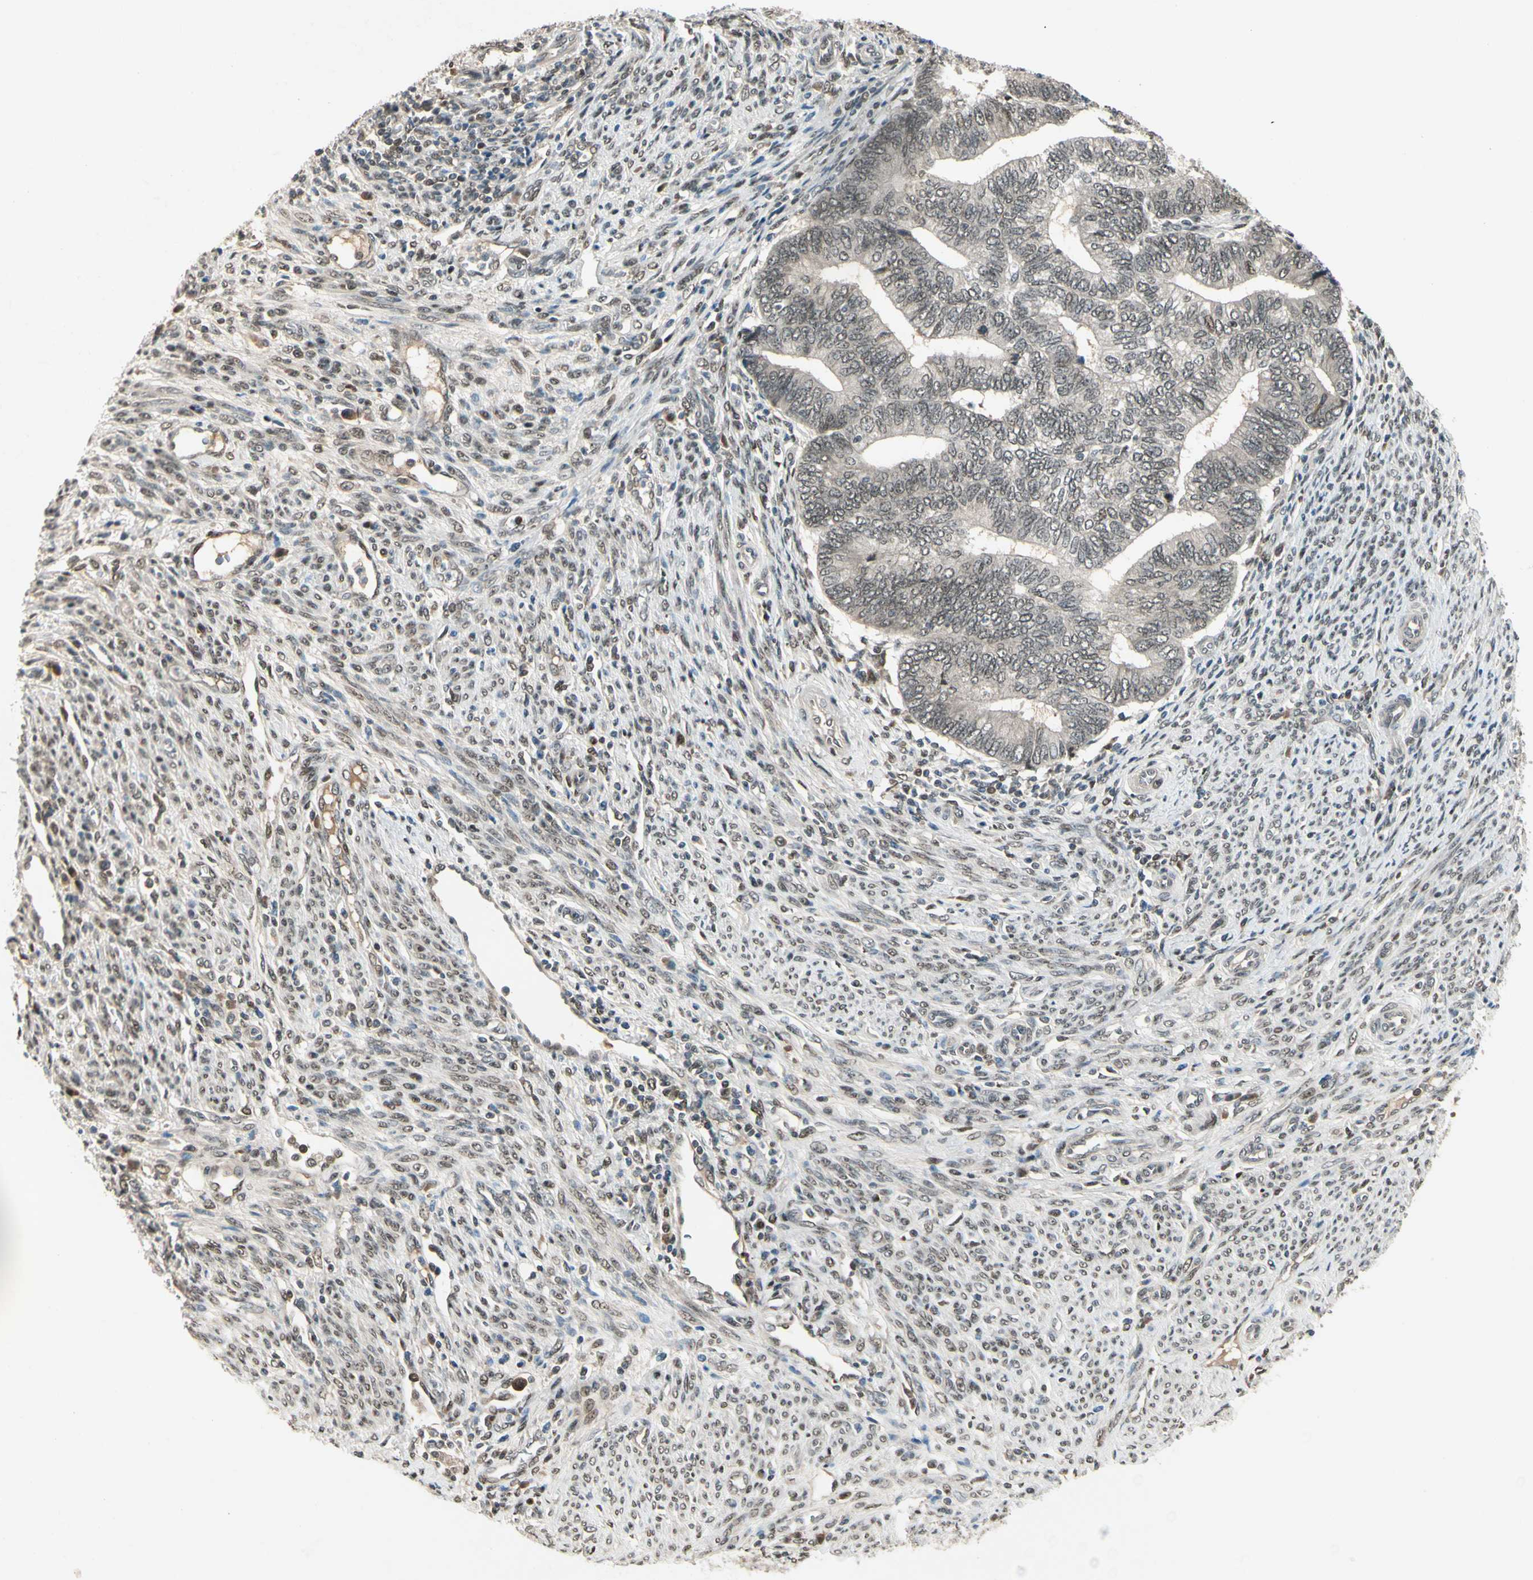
{"staining": {"intensity": "weak", "quantity": ">75%", "location": "cytoplasmic/membranous"}, "tissue": "endometrial cancer", "cell_type": "Tumor cells", "image_type": "cancer", "snomed": [{"axis": "morphology", "description": "Adenocarcinoma, NOS"}, {"axis": "topography", "description": "Uterus"}, {"axis": "topography", "description": "Endometrium"}], "caption": "Adenocarcinoma (endometrial) tissue reveals weak cytoplasmic/membranous positivity in approximately >75% of tumor cells, visualized by immunohistochemistry.", "gene": "GTF3A", "patient": {"sex": "female", "age": 70}}